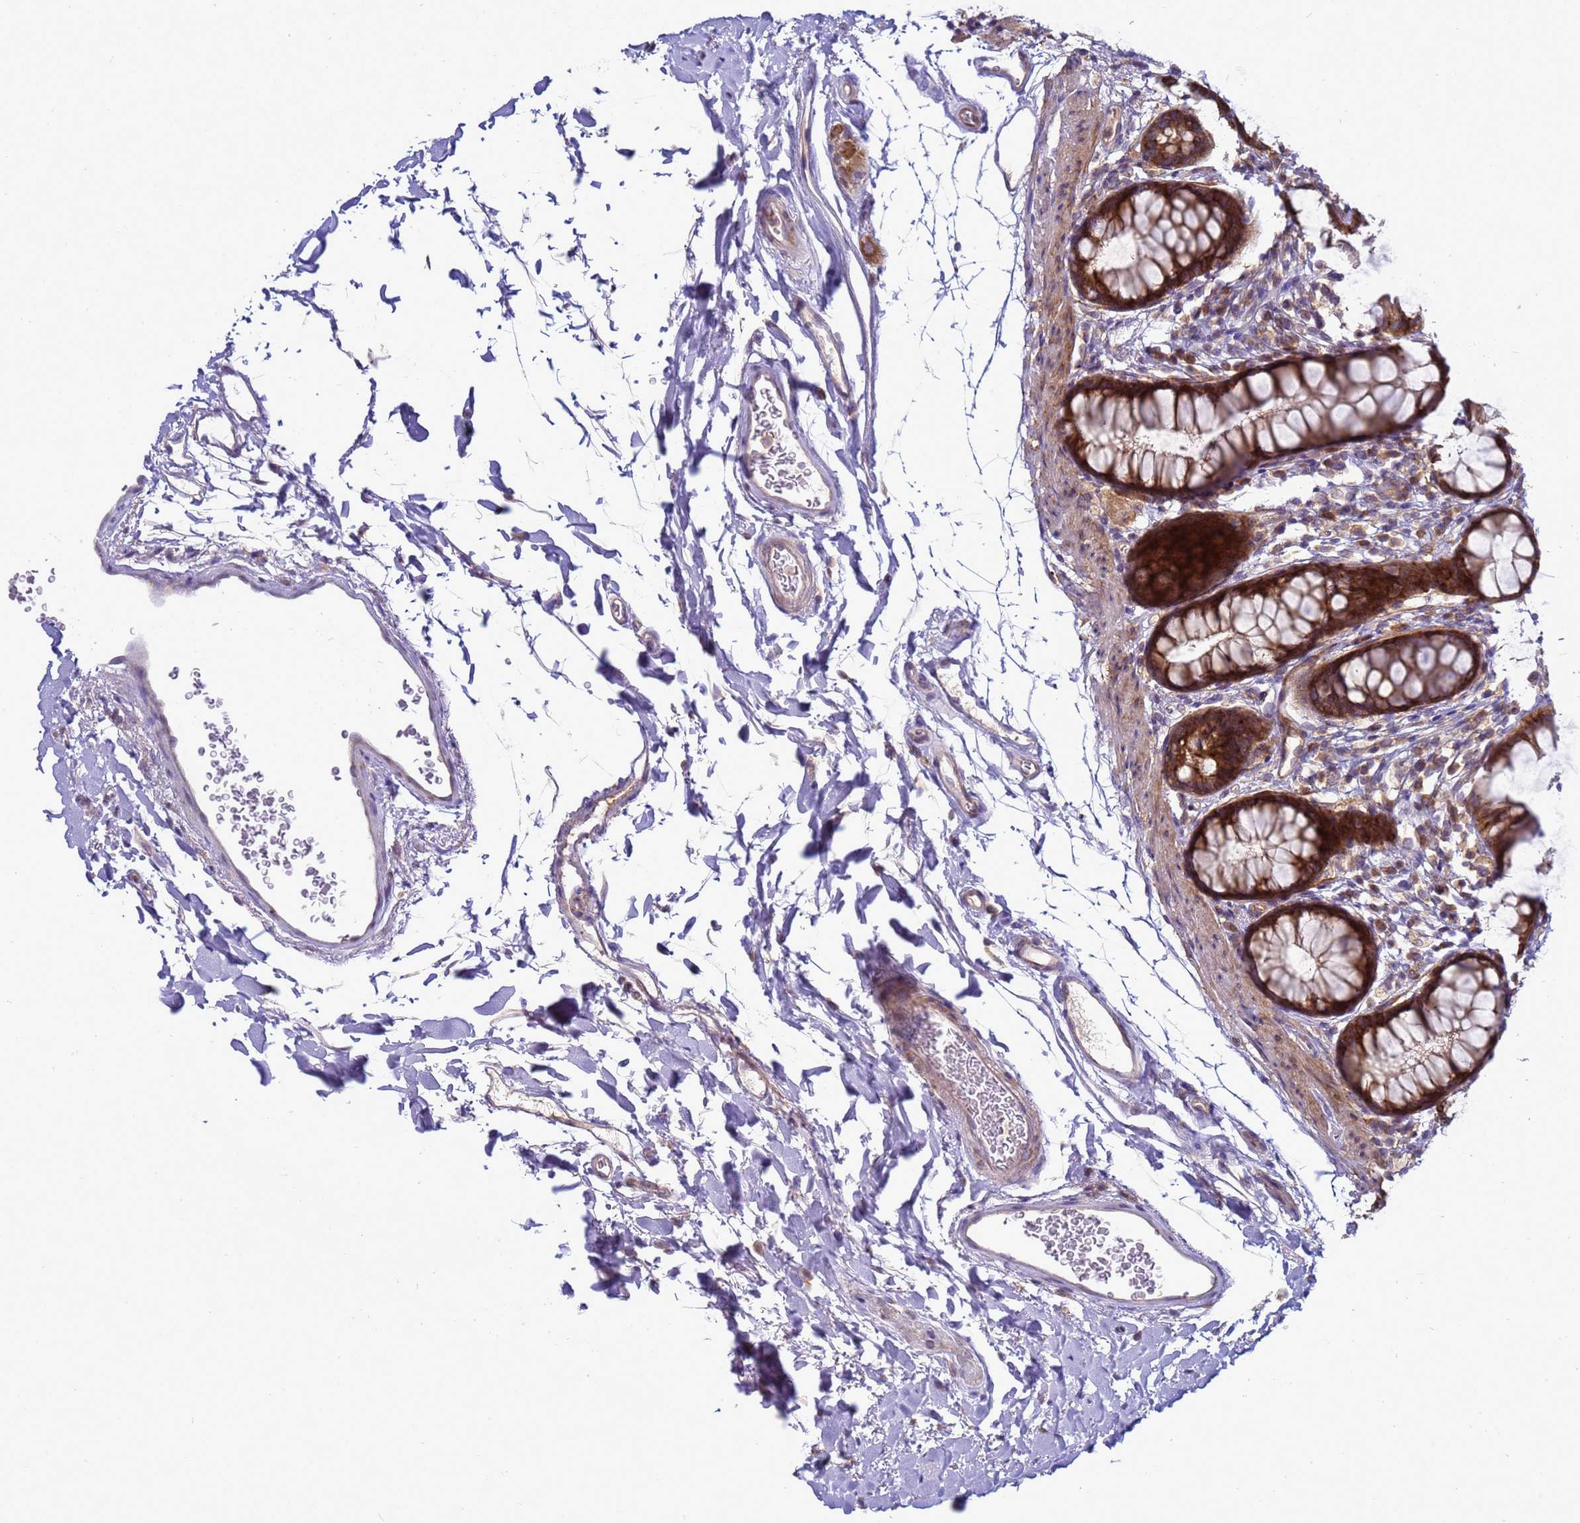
{"staining": {"intensity": "strong", "quantity": ">75%", "location": "cytoplasmic/membranous"}, "tissue": "rectum", "cell_type": "Glandular cells", "image_type": "normal", "snomed": [{"axis": "morphology", "description": "Normal tissue, NOS"}, {"axis": "topography", "description": "Rectum"}], "caption": "High-power microscopy captured an immunohistochemistry (IHC) micrograph of benign rectum, revealing strong cytoplasmic/membranous positivity in approximately >75% of glandular cells. (DAB IHC with brightfield microscopy, high magnification).", "gene": "MON1B", "patient": {"sex": "female", "age": 65}}